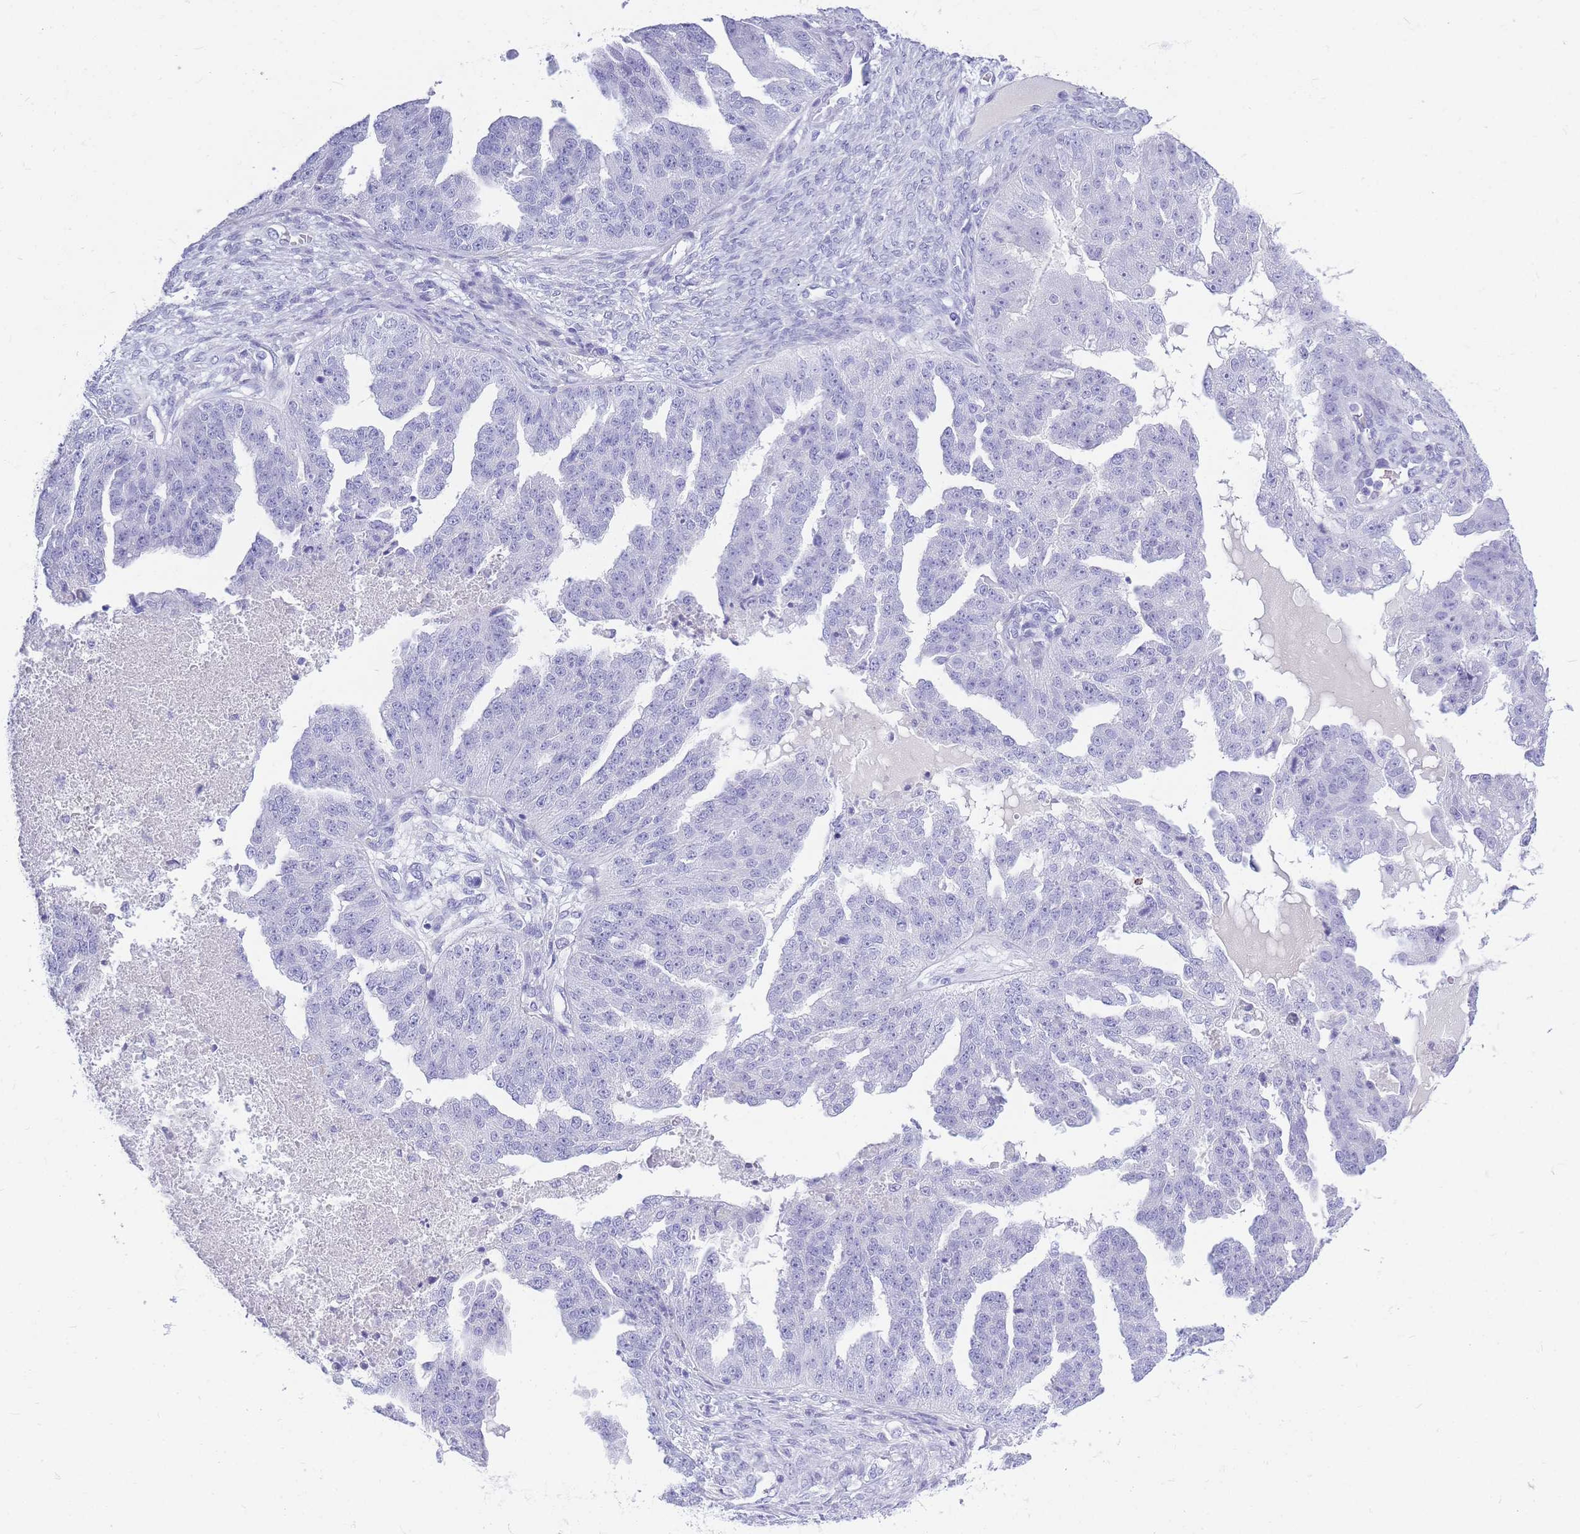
{"staining": {"intensity": "negative", "quantity": "none", "location": "none"}, "tissue": "ovarian cancer", "cell_type": "Tumor cells", "image_type": "cancer", "snomed": [{"axis": "morphology", "description": "Cystadenocarcinoma, serous, NOS"}, {"axis": "topography", "description": "Ovary"}], "caption": "Human serous cystadenocarcinoma (ovarian) stained for a protein using immunohistochemistry displays no expression in tumor cells.", "gene": "ZFP62", "patient": {"sex": "female", "age": 58}}